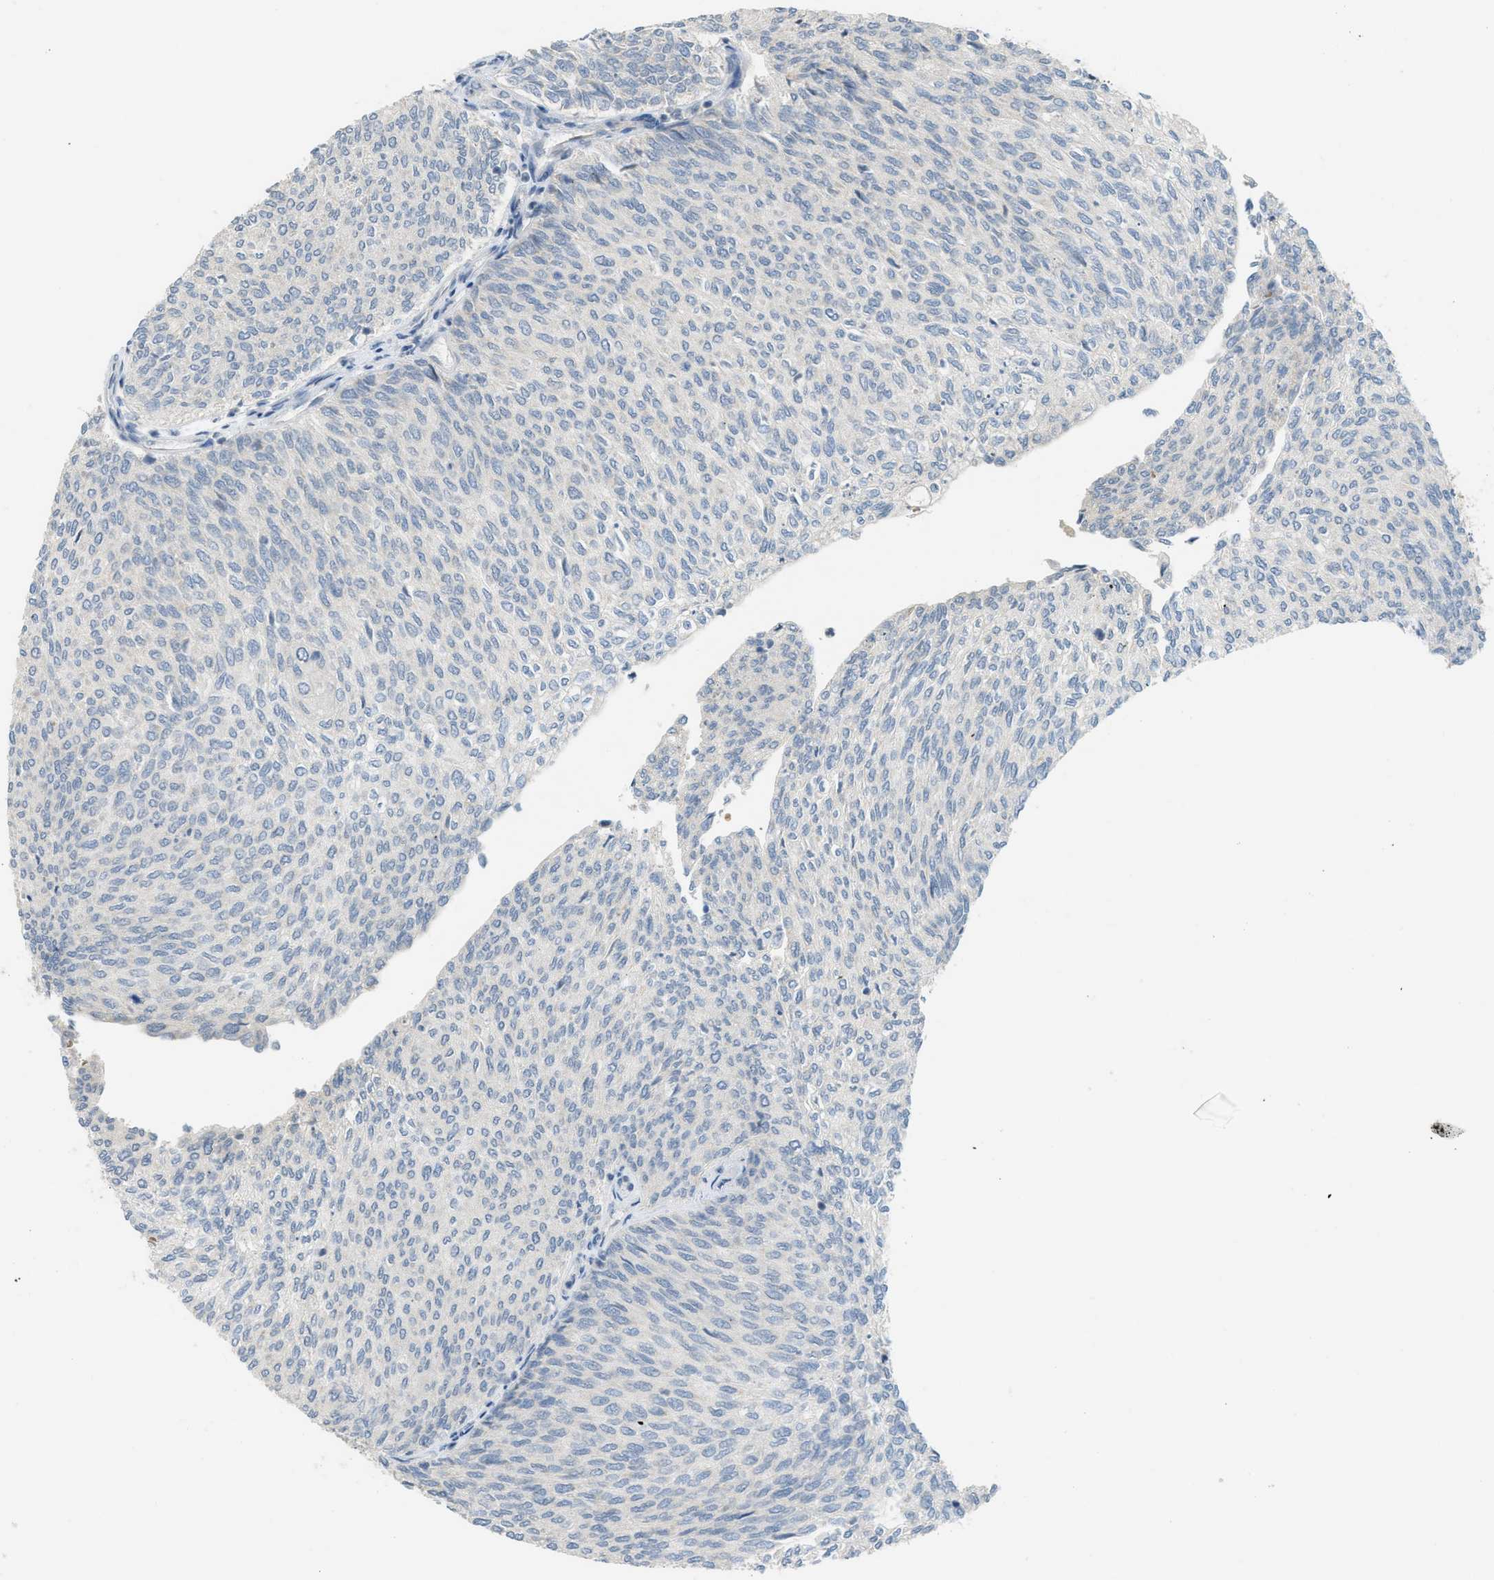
{"staining": {"intensity": "negative", "quantity": "none", "location": "none"}, "tissue": "urothelial cancer", "cell_type": "Tumor cells", "image_type": "cancer", "snomed": [{"axis": "morphology", "description": "Urothelial carcinoma, Low grade"}, {"axis": "topography", "description": "Urinary bladder"}], "caption": "Immunohistochemistry micrograph of human low-grade urothelial carcinoma stained for a protein (brown), which demonstrates no positivity in tumor cells.", "gene": "TXNDC2", "patient": {"sex": "female", "age": 79}}